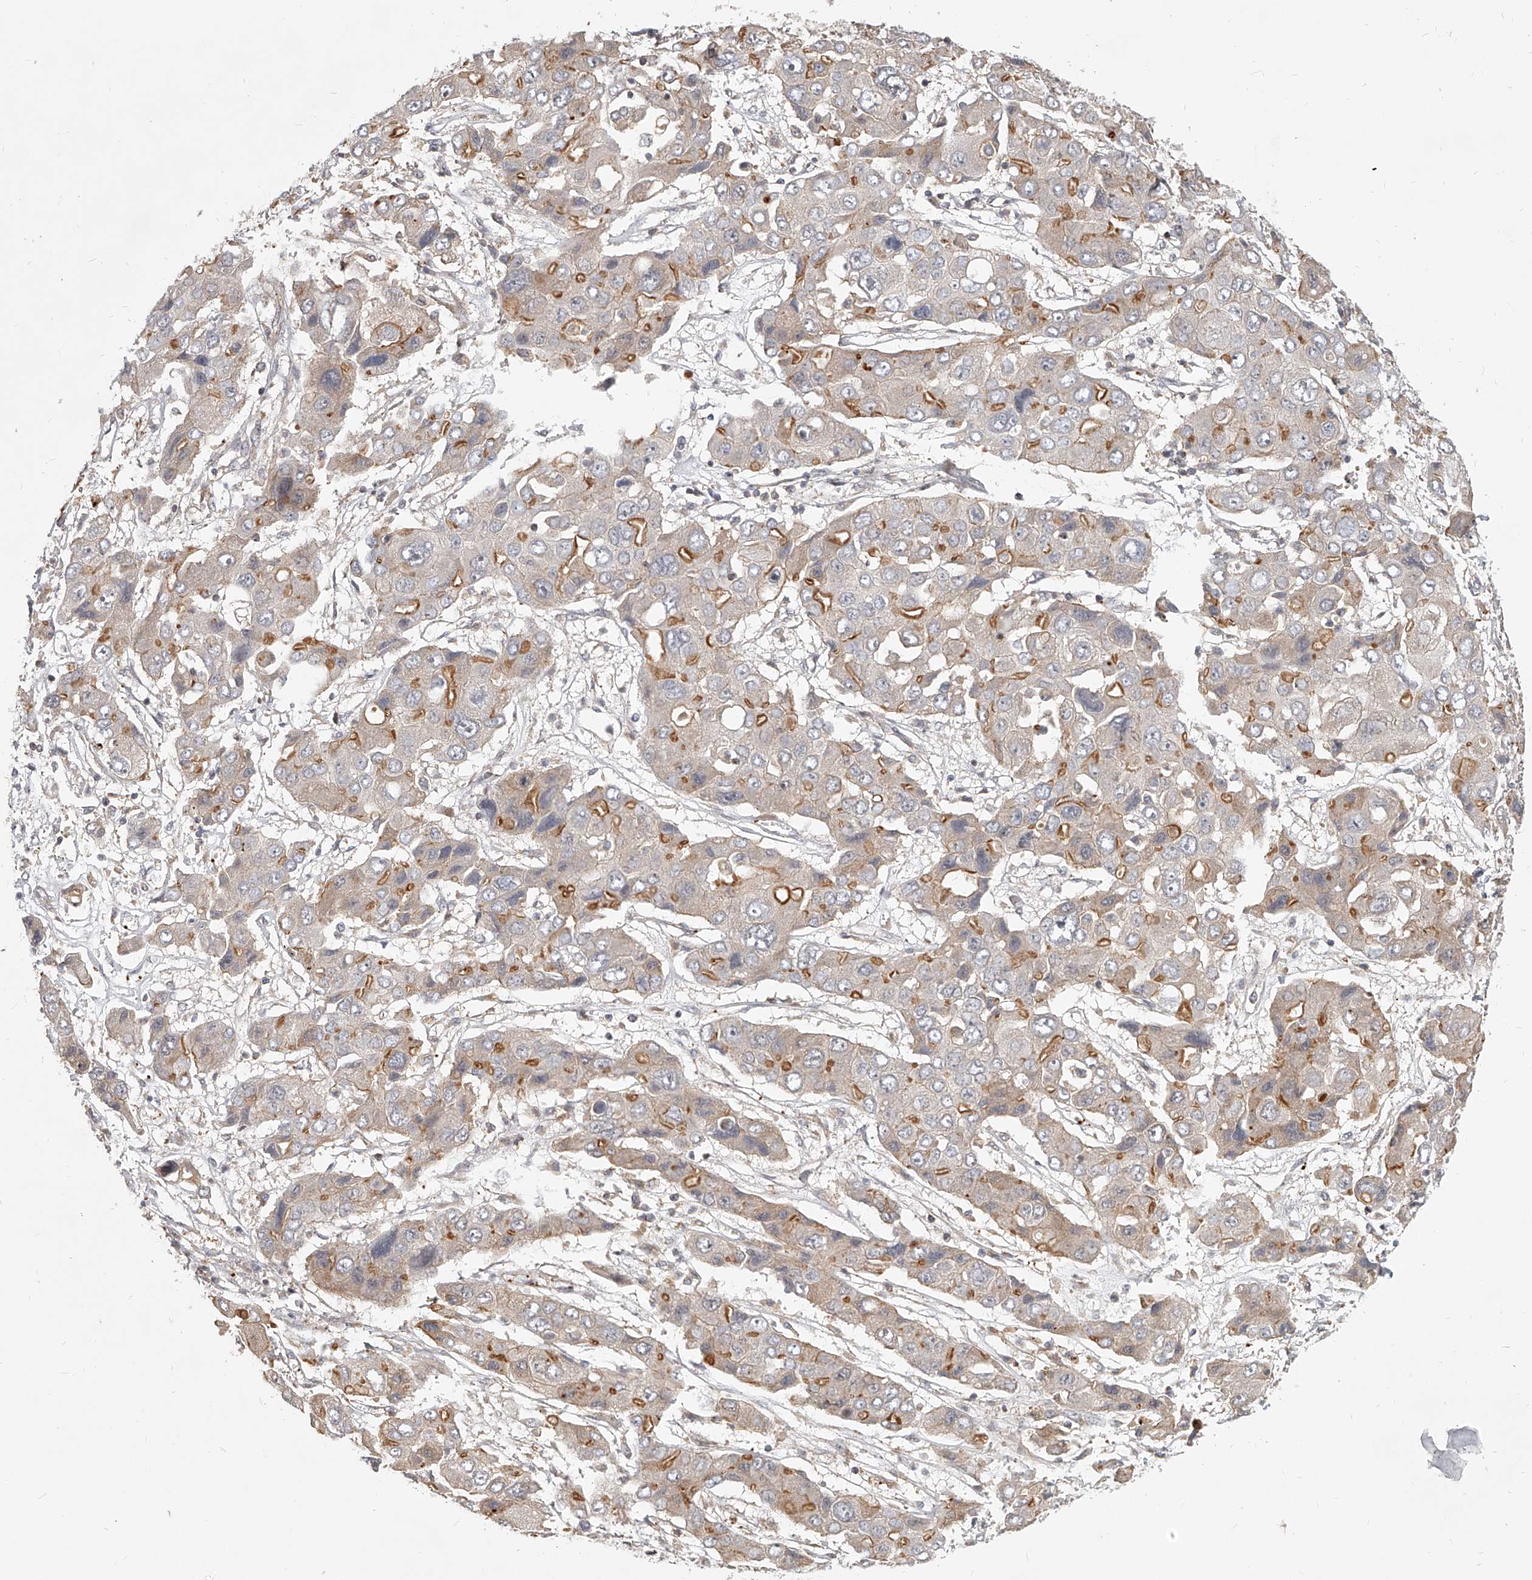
{"staining": {"intensity": "moderate", "quantity": "<25%", "location": "cytoplasmic/membranous"}, "tissue": "liver cancer", "cell_type": "Tumor cells", "image_type": "cancer", "snomed": [{"axis": "morphology", "description": "Cholangiocarcinoma"}, {"axis": "topography", "description": "Liver"}], "caption": "An image of human liver cancer (cholangiocarcinoma) stained for a protein shows moderate cytoplasmic/membranous brown staining in tumor cells.", "gene": "SLC37A1", "patient": {"sex": "male", "age": 67}}